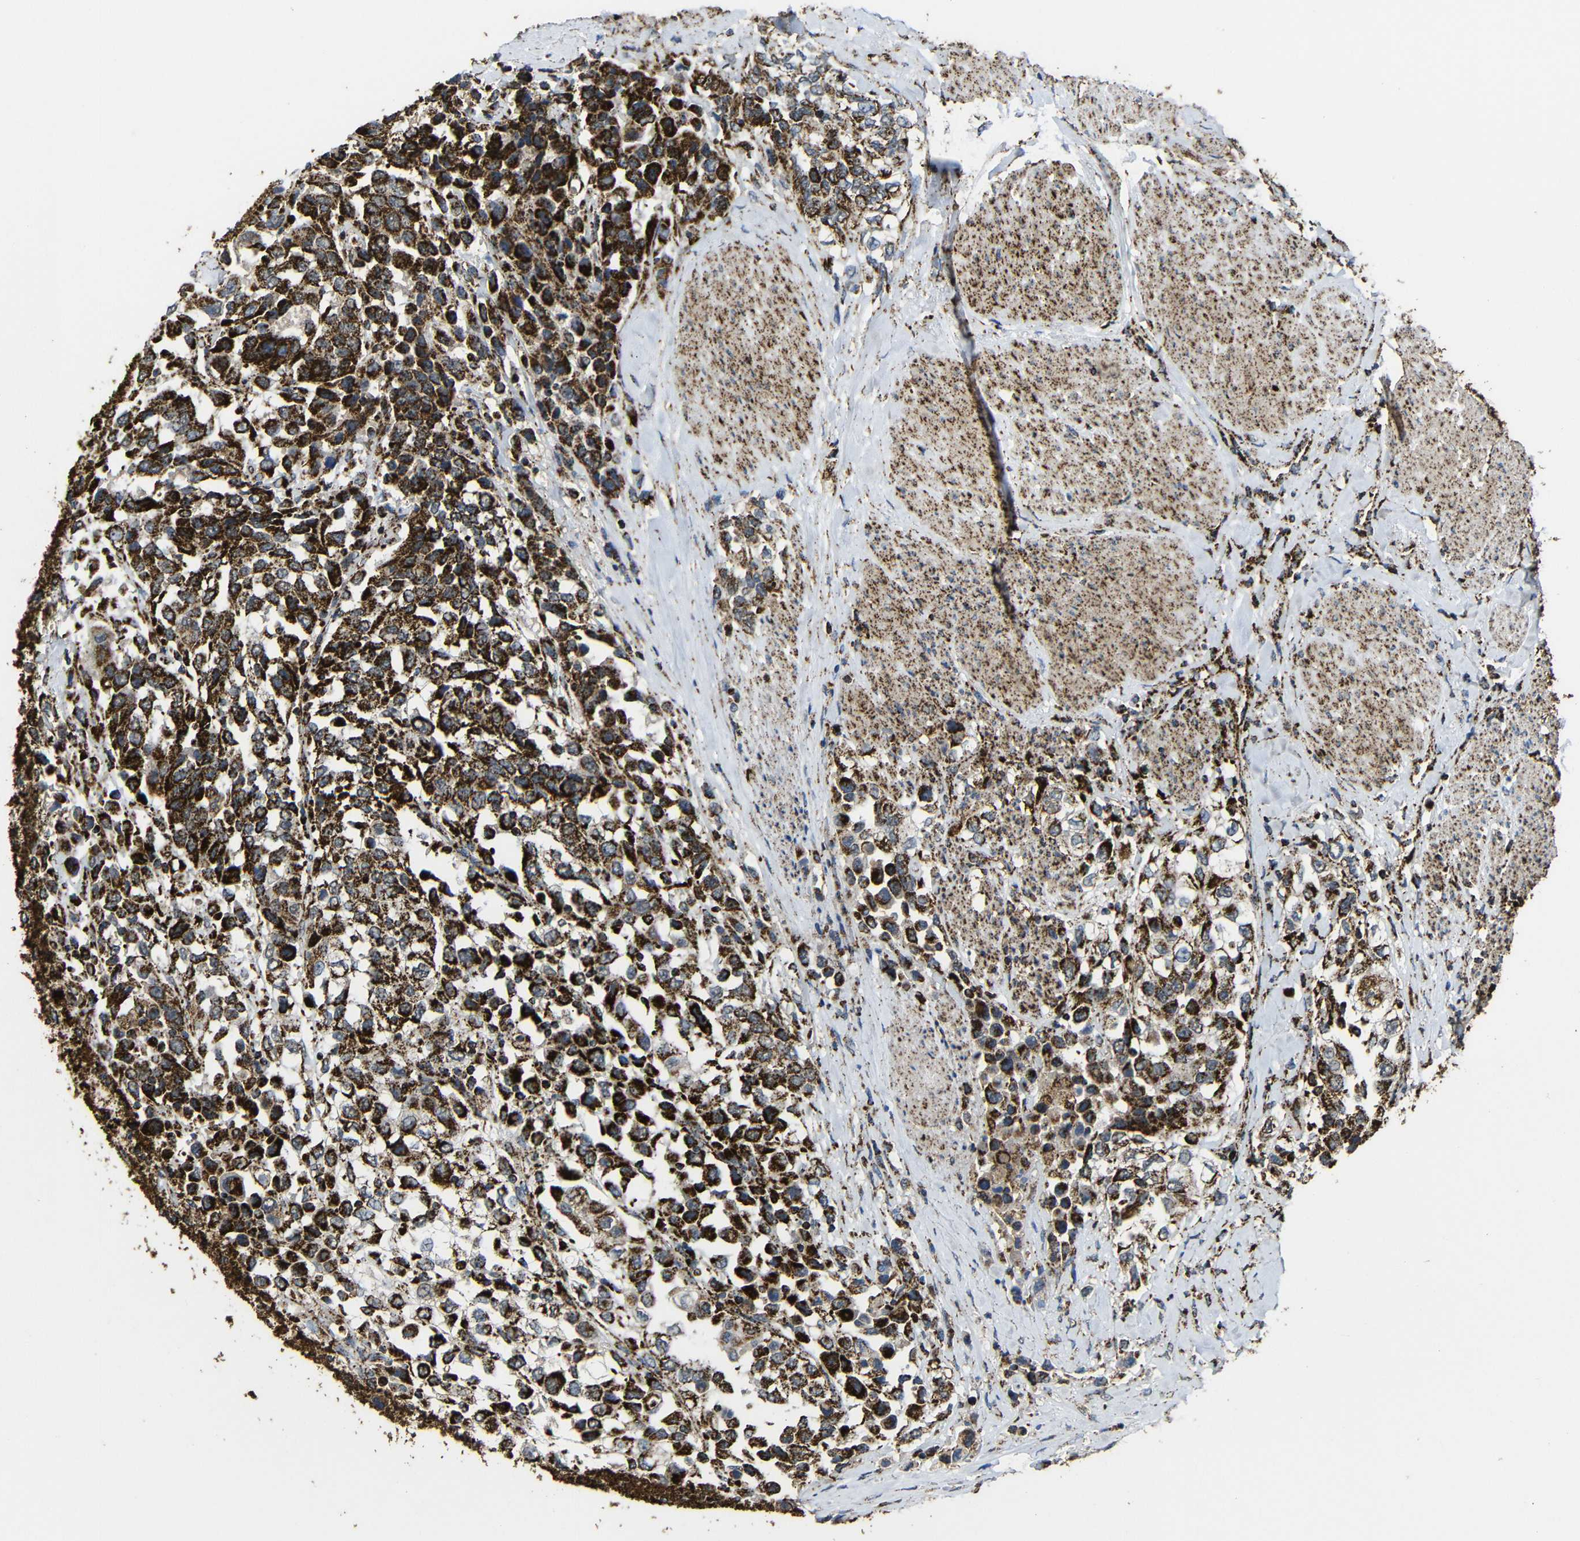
{"staining": {"intensity": "strong", "quantity": ">75%", "location": "cytoplasmic/membranous"}, "tissue": "urothelial cancer", "cell_type": "Tumor cells", "image_type": "cancer", "snomed": [{"axis": "morphology", "description": "Urothelial carcinoma, High grade"}, {"axis": "topography", "description": "Urinary bladder"}], "caption": "About >75% of tumor cells in human urothelial cancer reveal strong cytoplasmic/membranous protein positivity as visualized by brown immunohistochemical staining.", "gene": "ATP5F1A", "patient": {"sex": "female", "age": 80}}